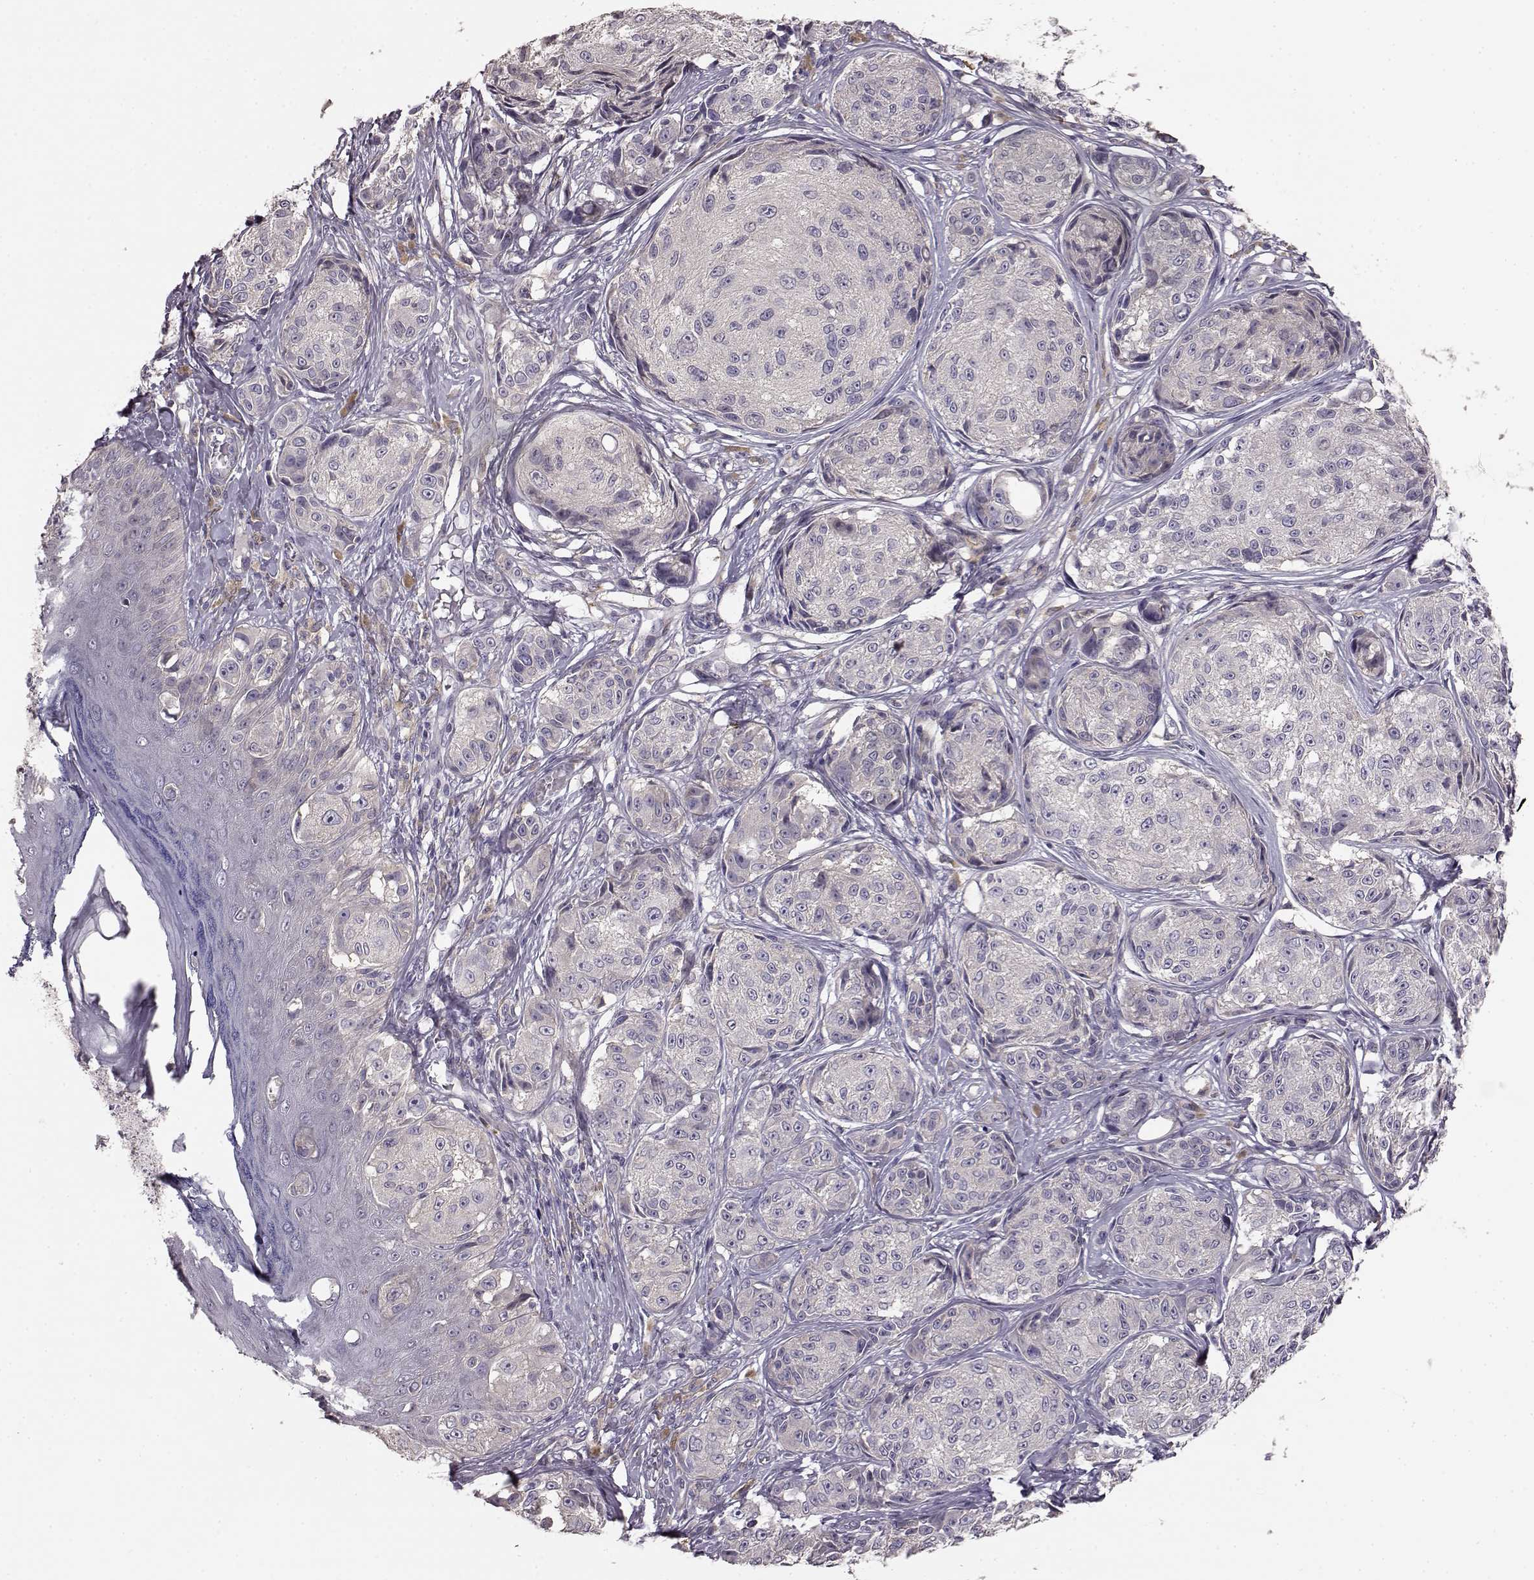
{"staining": {"intensity": "negative", "quantity": "none", "location": "none"}, "tissue": "melanoma", "cell_type": "Tumor cells", "image_type": "cancer", "snomed": [{"axis": "morphology", "description": "Malignant melanoma, NOS"}, {"axis": "topography", "description": "Skin"}], "caption": "High power microscopy image of an IHC micrograph of melanoma, revealing no significant expression in tumor cells.", "gene": "GPR50", "patient": {"sex": "male", "age": 61}}